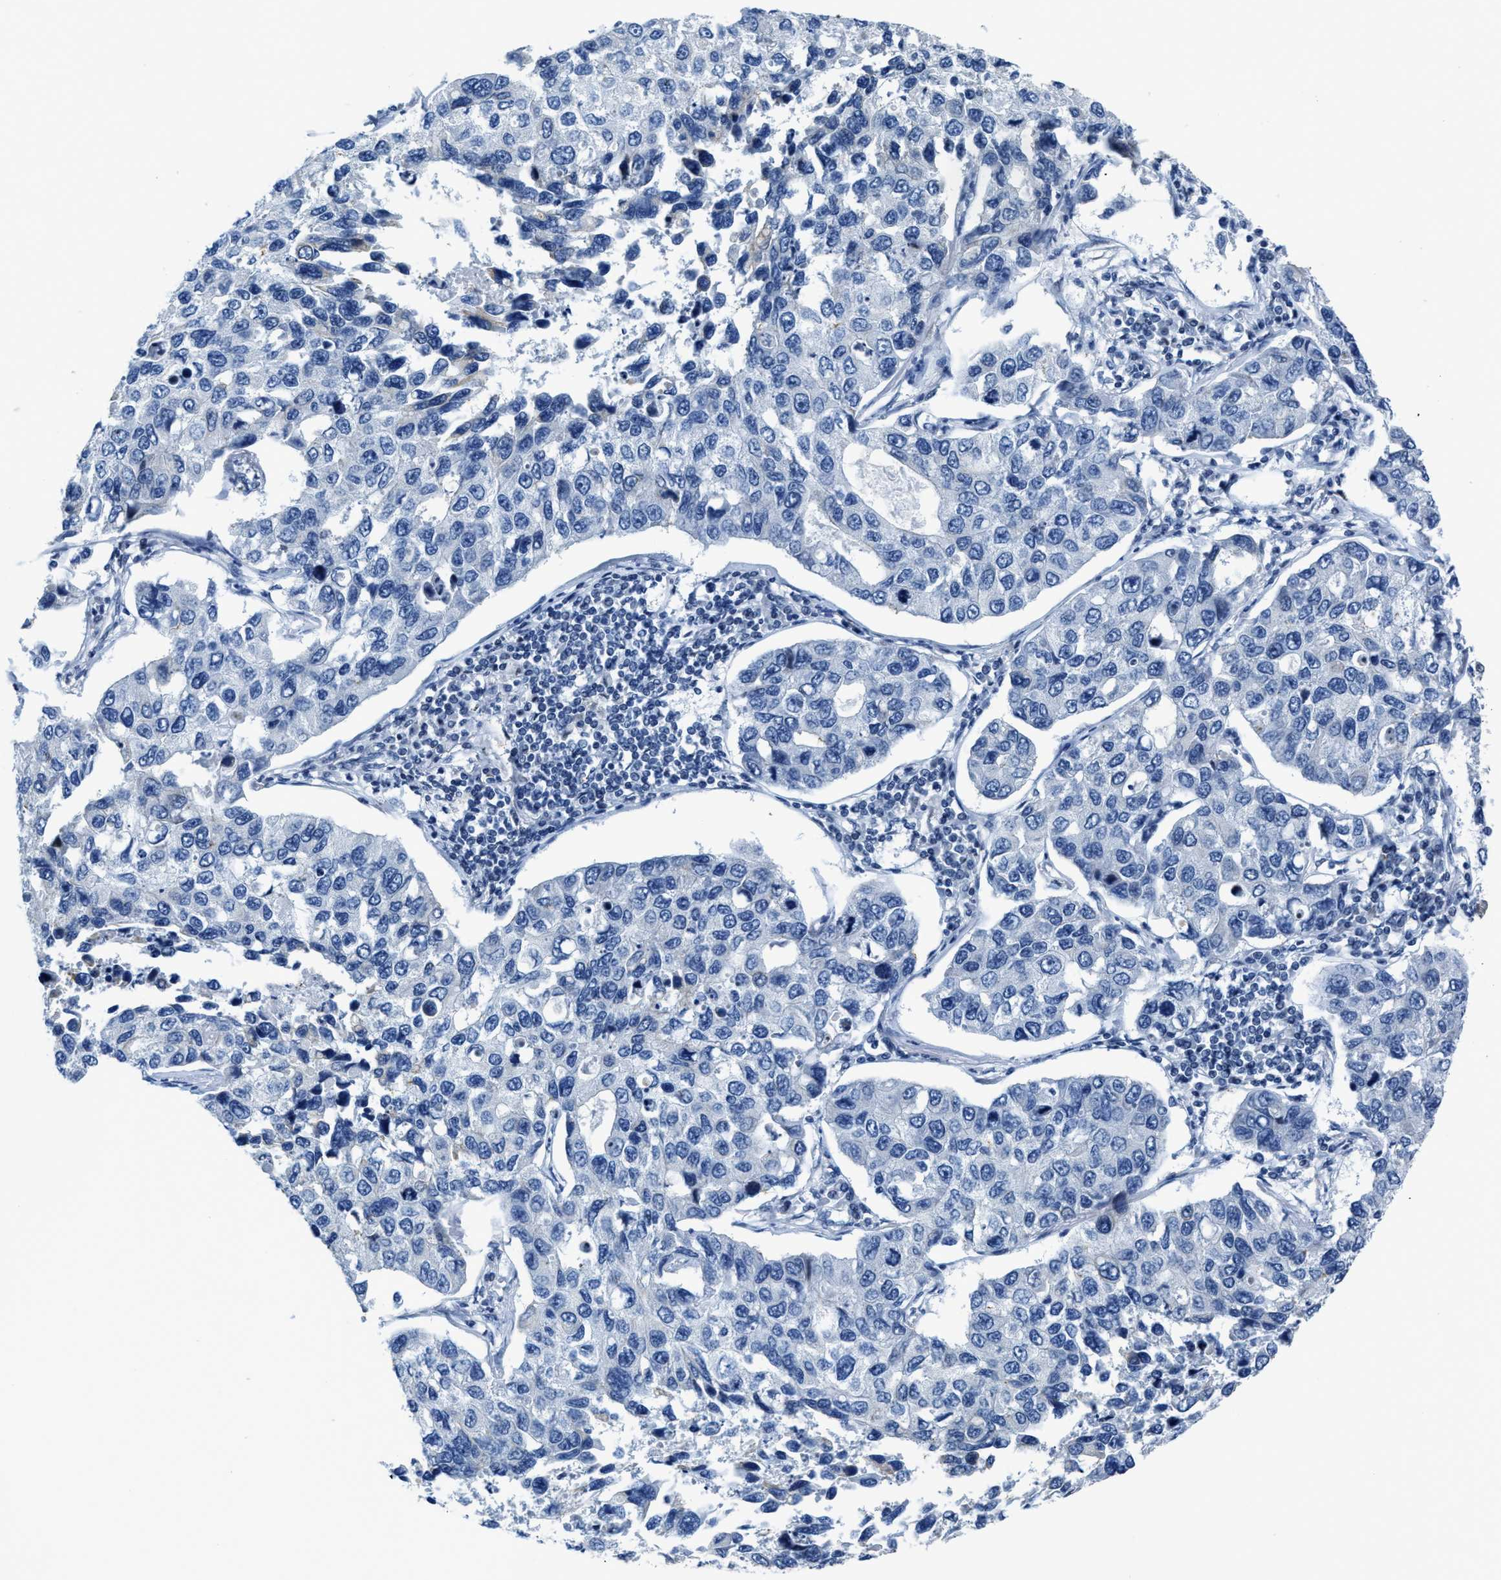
{"staining": {"intensity": "negative", "quantity": "none", "location": "none"}, "tissue": "lung cancer", "cell_type": "Tumor cells", "image_type": "cancer", "snomed": [{"axis": "morphology", "description": "Adenocarcinoma, NOS"}, {"axis": "topography", "description": "Lung"}], "caption": "Image shows no protein positivity in tumor cells of adenocarcinoma (lung) tissue.", "gene": "ASZ1", "patient": {"sex": "male", "age": 64}}